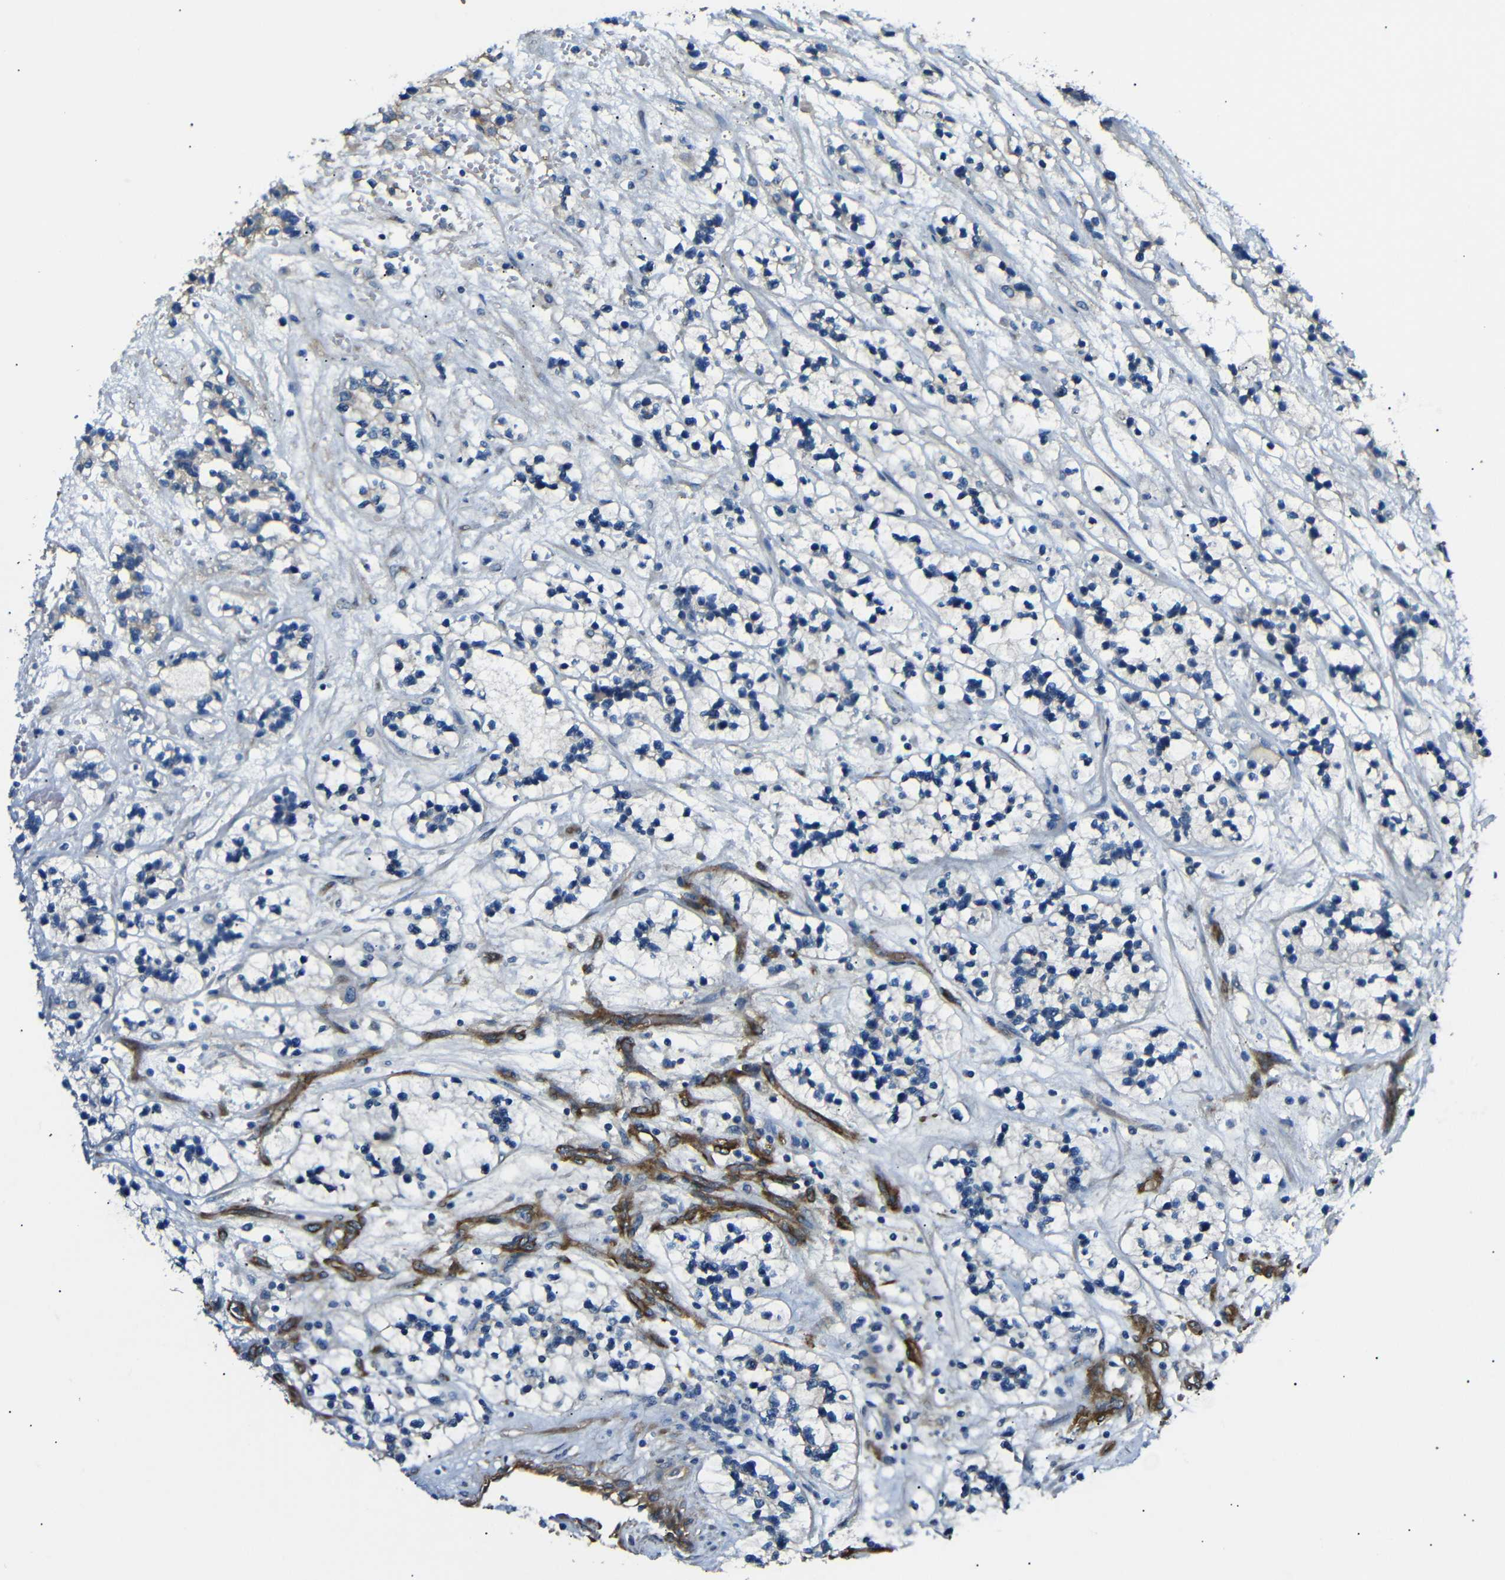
{"staining": {"intensity": "negative", "quantity": "none", "location": "none"}, "tissue": "renal cancer", "cell_type": "Tumor cells", "image_type": "cancer", "snomed": [{"axis": "morphology", "description": "Adenocarcinoma, NOS"}, {"axis": "topography", "description": "Kidney"}], "caption": "An image of human renal adenocarcinoma is negative for staining in tumor cells.", "gene": "MYO1B", "patient": {"sex": "female", "age": 57}}